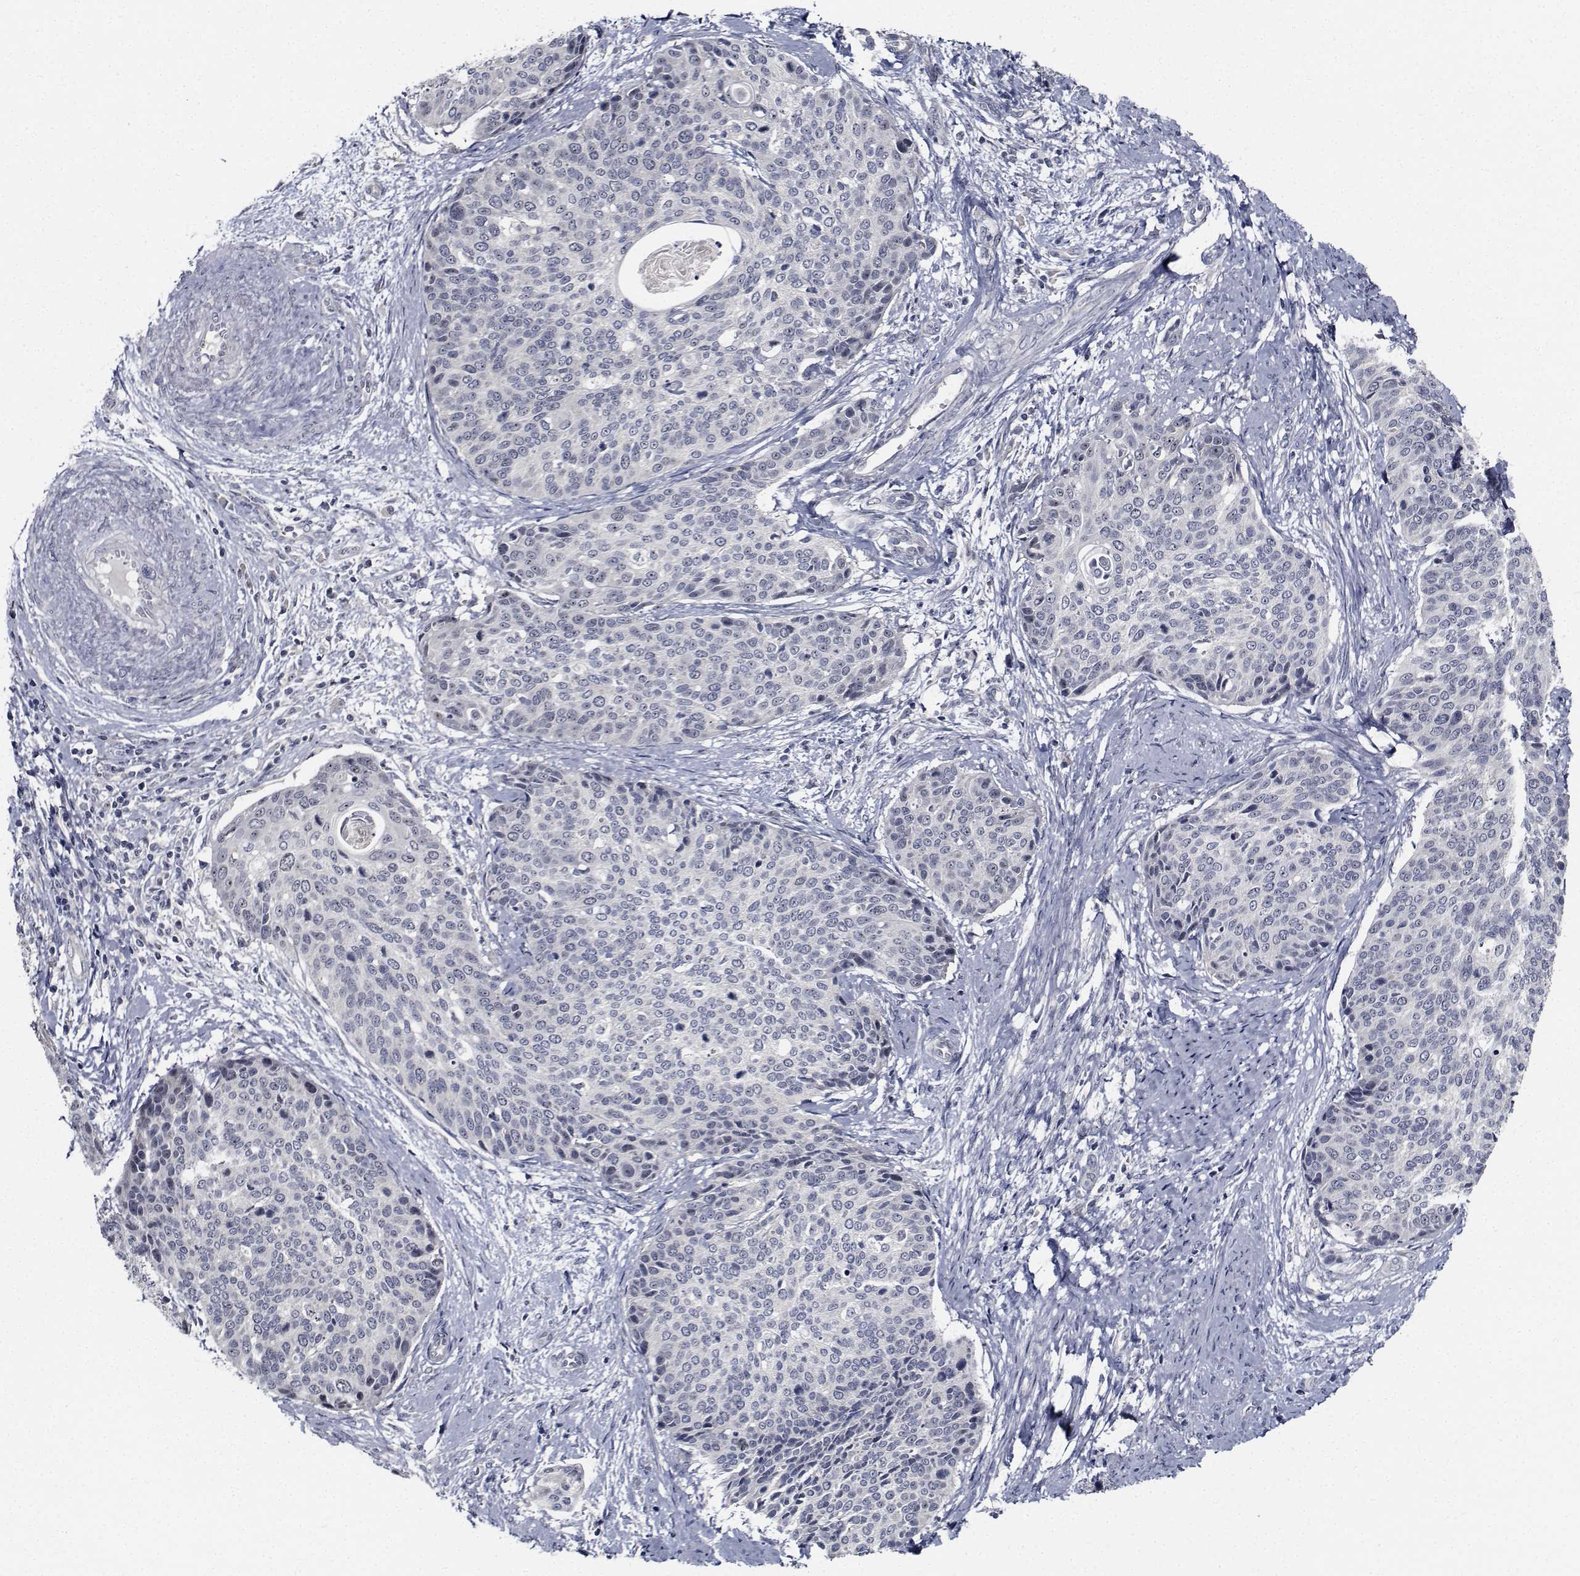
{"staining": {"intensity": "negative", "quantity": "none", "location": "none"}, "tissue": "cervical cancer", "cell_type": "Tumor cells", "image_type": "cancer", "snomed": [{"axis": "morphology", "description": "Squamous cell carcinoma, NOS"}, {"axis": "topography", "description": "Cervix"}], "caption": "Histopathology image shows no significant protein positivity in tumor cells of squamous cell carcinoma (cervical). (DAB immunohistochemistry visualized using brightfield microscopy, high magnification).", "gene": "NVL", "patient": {"sex": "female", "age": 69}}